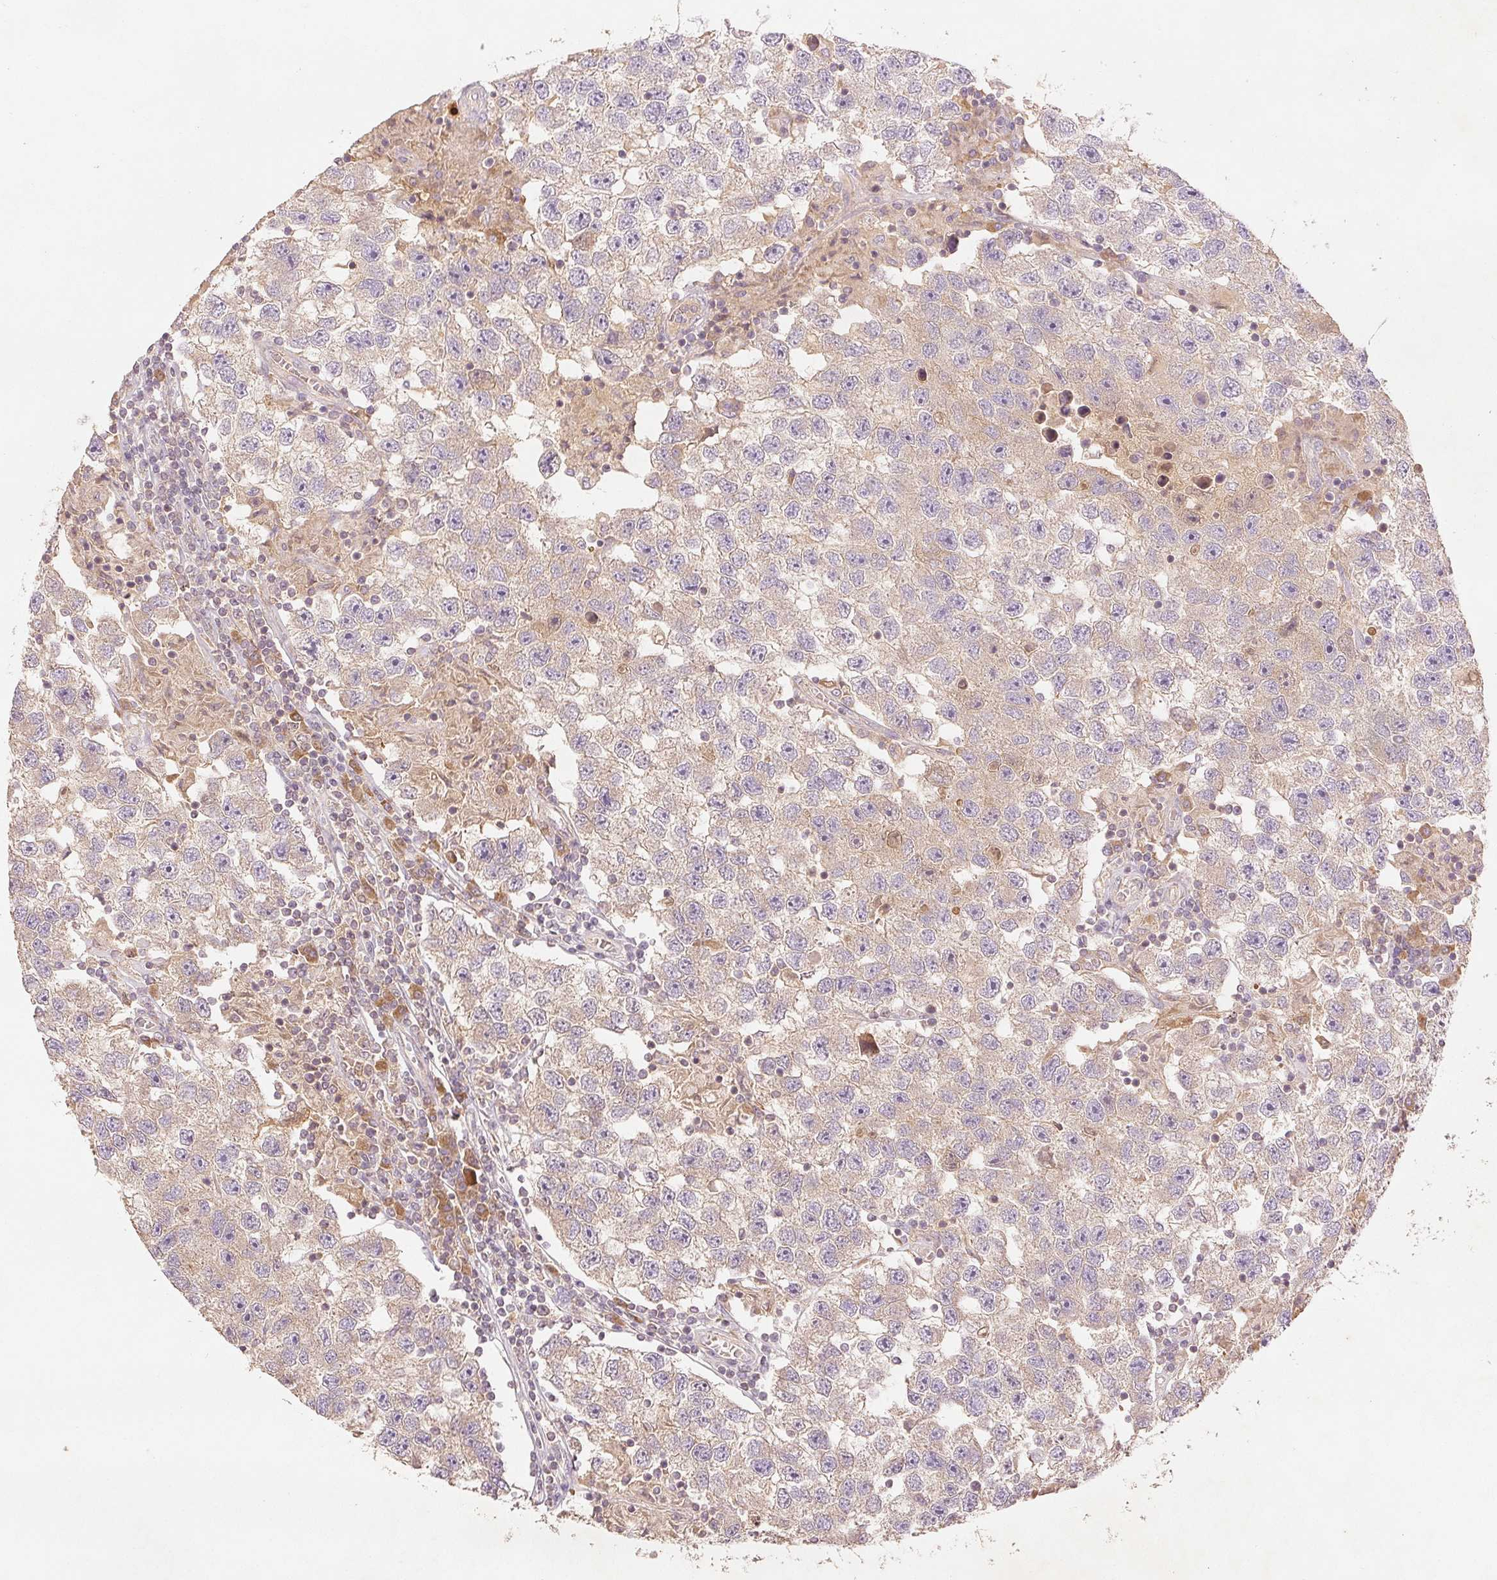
{"staining": {"intensity": "weak", "quantity": "25%-75%", "location": "cytoplasmic/membranous"}, "tissue": "testis cancer", "cell_type": "Tumor cells", "image_type": "cancer", "snomed": [{"axis": "morphology", "description": "Seminoma, NOS"}, {"axis": "topography", "description": "Testis"}], "caption": "High-power microscopy captured an immunohistochemistry (IHC) micrograph of testis cancer, revealing weak cytoplasmic/membranous staining in approximately 25%-75% of tumor cells.", "gene": "YIF1B", "patient": {"sex": "male", "age": 26}}